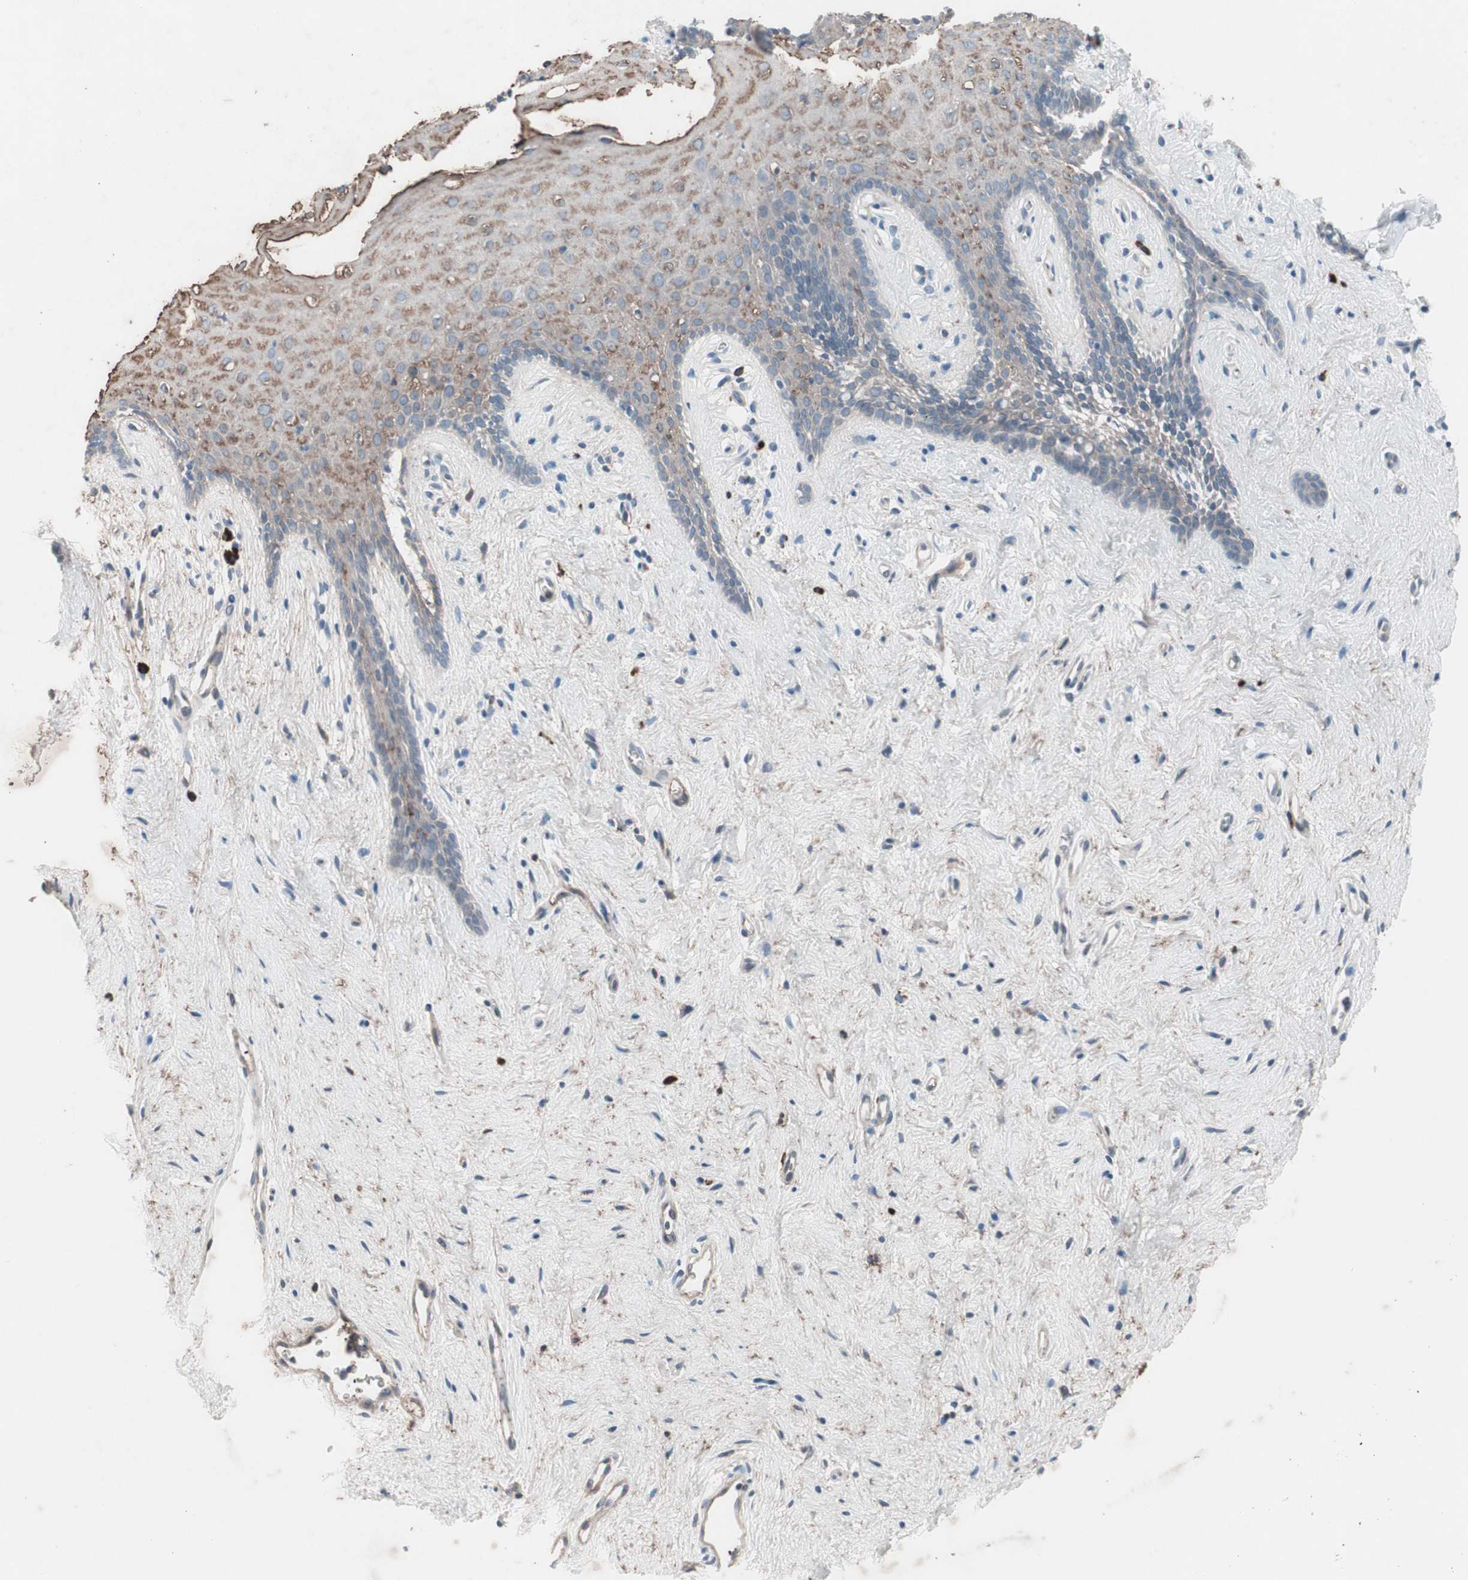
{"staining": {"intensity": "moderate", "quantity": ">75%", "location": "cytoplasmic/membranous"}, "tissue": "vagina", "cell_type": "Squamous epithelial cells", "image_type": "normal", "snomed": [{"axis": "morphology", "description": "Normal tissue, NOS"}, {"axis": "topography", "description": "Vagina"}], "caption": "This is an image of IHC staining of unremarkable vagina, which shows moderate staining in the cytoplasmic/membranous of squamous epithelial cells.", "gene": "GRB7", "patient": {"sex": "female", "age": 44}}